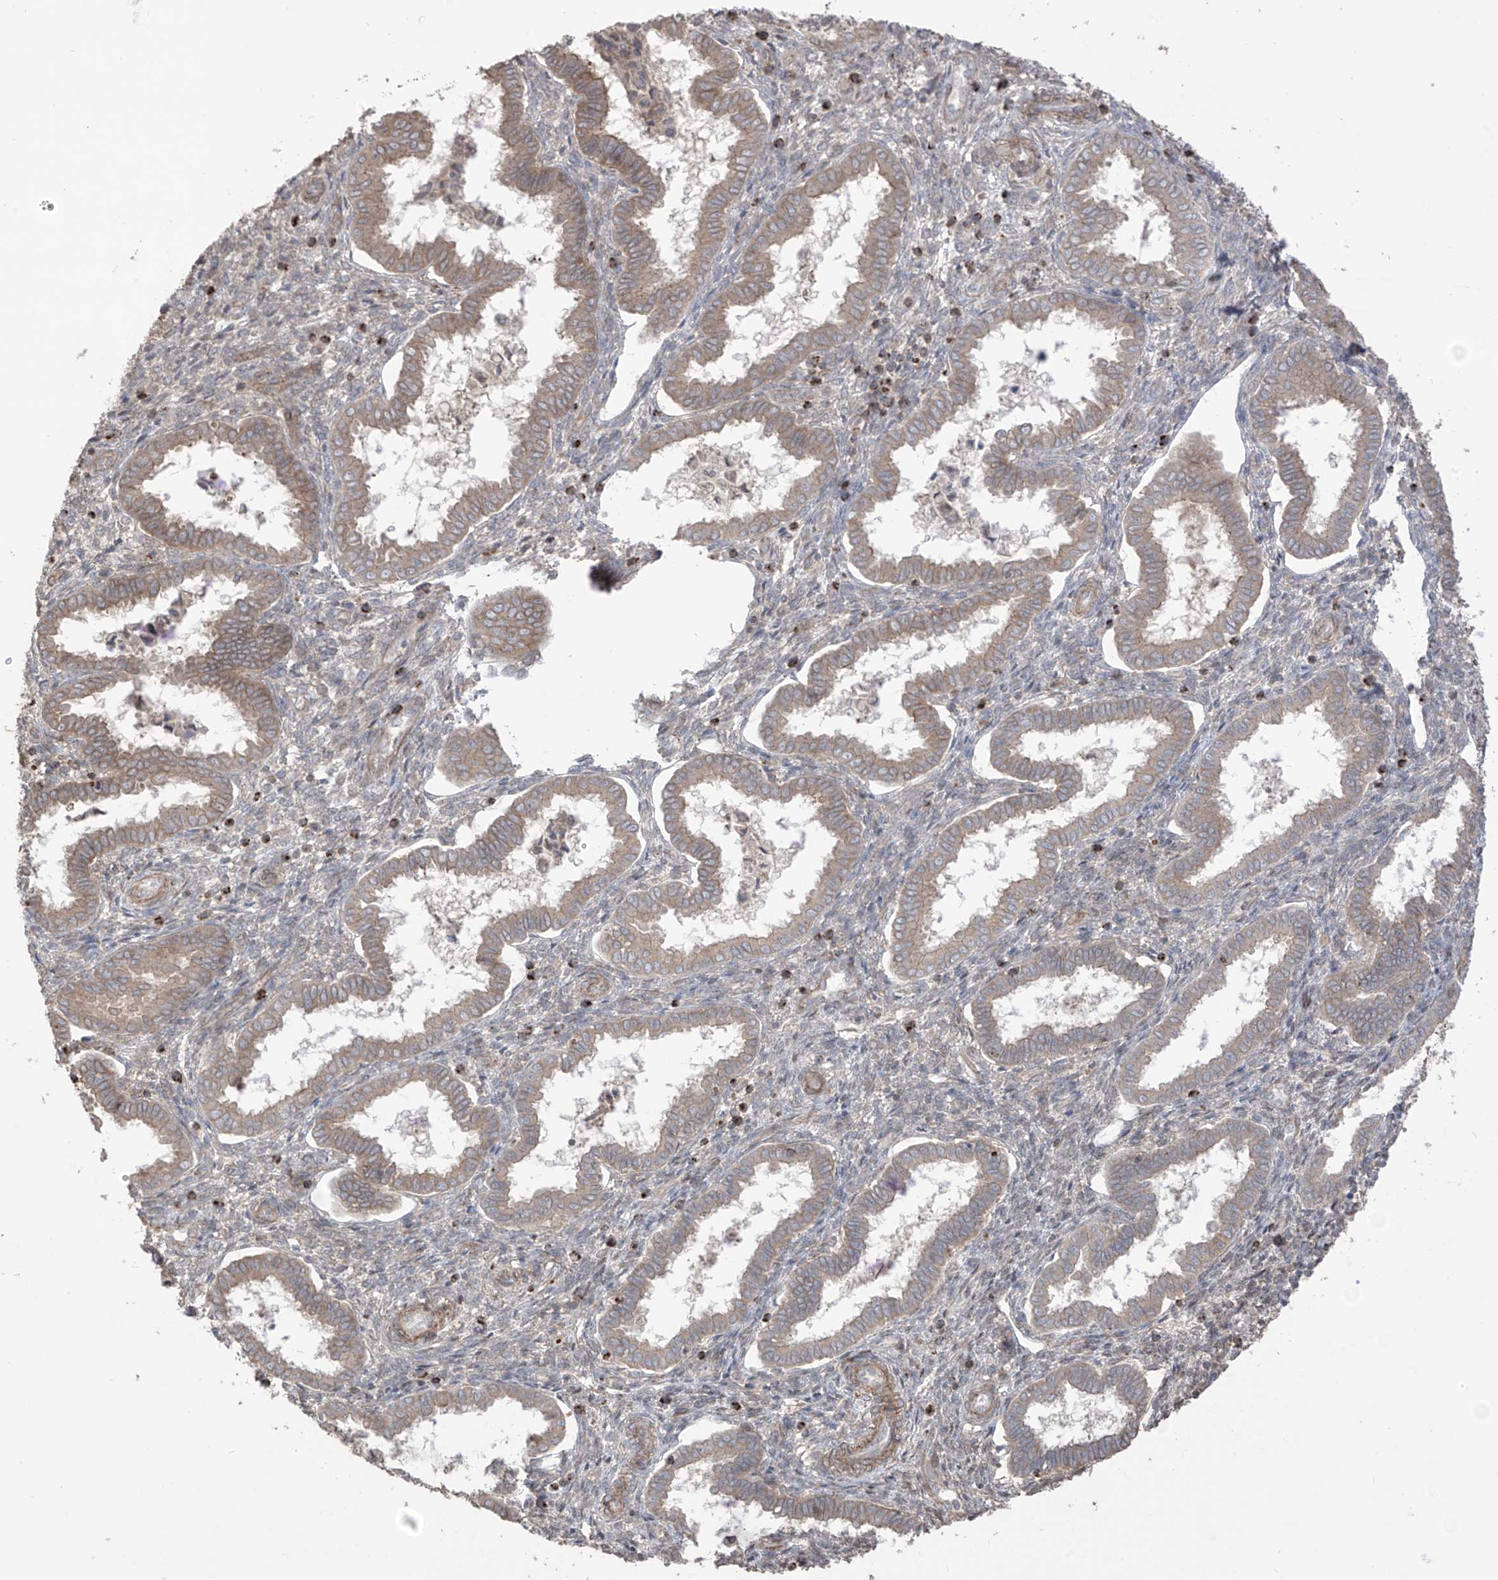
{"staining": {"intensity": "negative", "quantity": "none", "location": "none"}, "tissue": "endometrium", "cell_type": "Cells in endometrial stroma", "image_type": "normal", "snomed": [{"axis": "morphology", "description": "Normal tissue, NOS"}, {"axis": "topography", "description": "Endometrium"}], "caption": "Immunohistochemistry (IHC) photomicrograph of normal endometrium: human endometrium stained with DAB shows no significant protein expression in cells in endometrial stroma. (Brightfield microscopy of DAB IHC at high magnification).", "gene": "LRRC74A", "patient": {"sex": "female", "age": 24}}